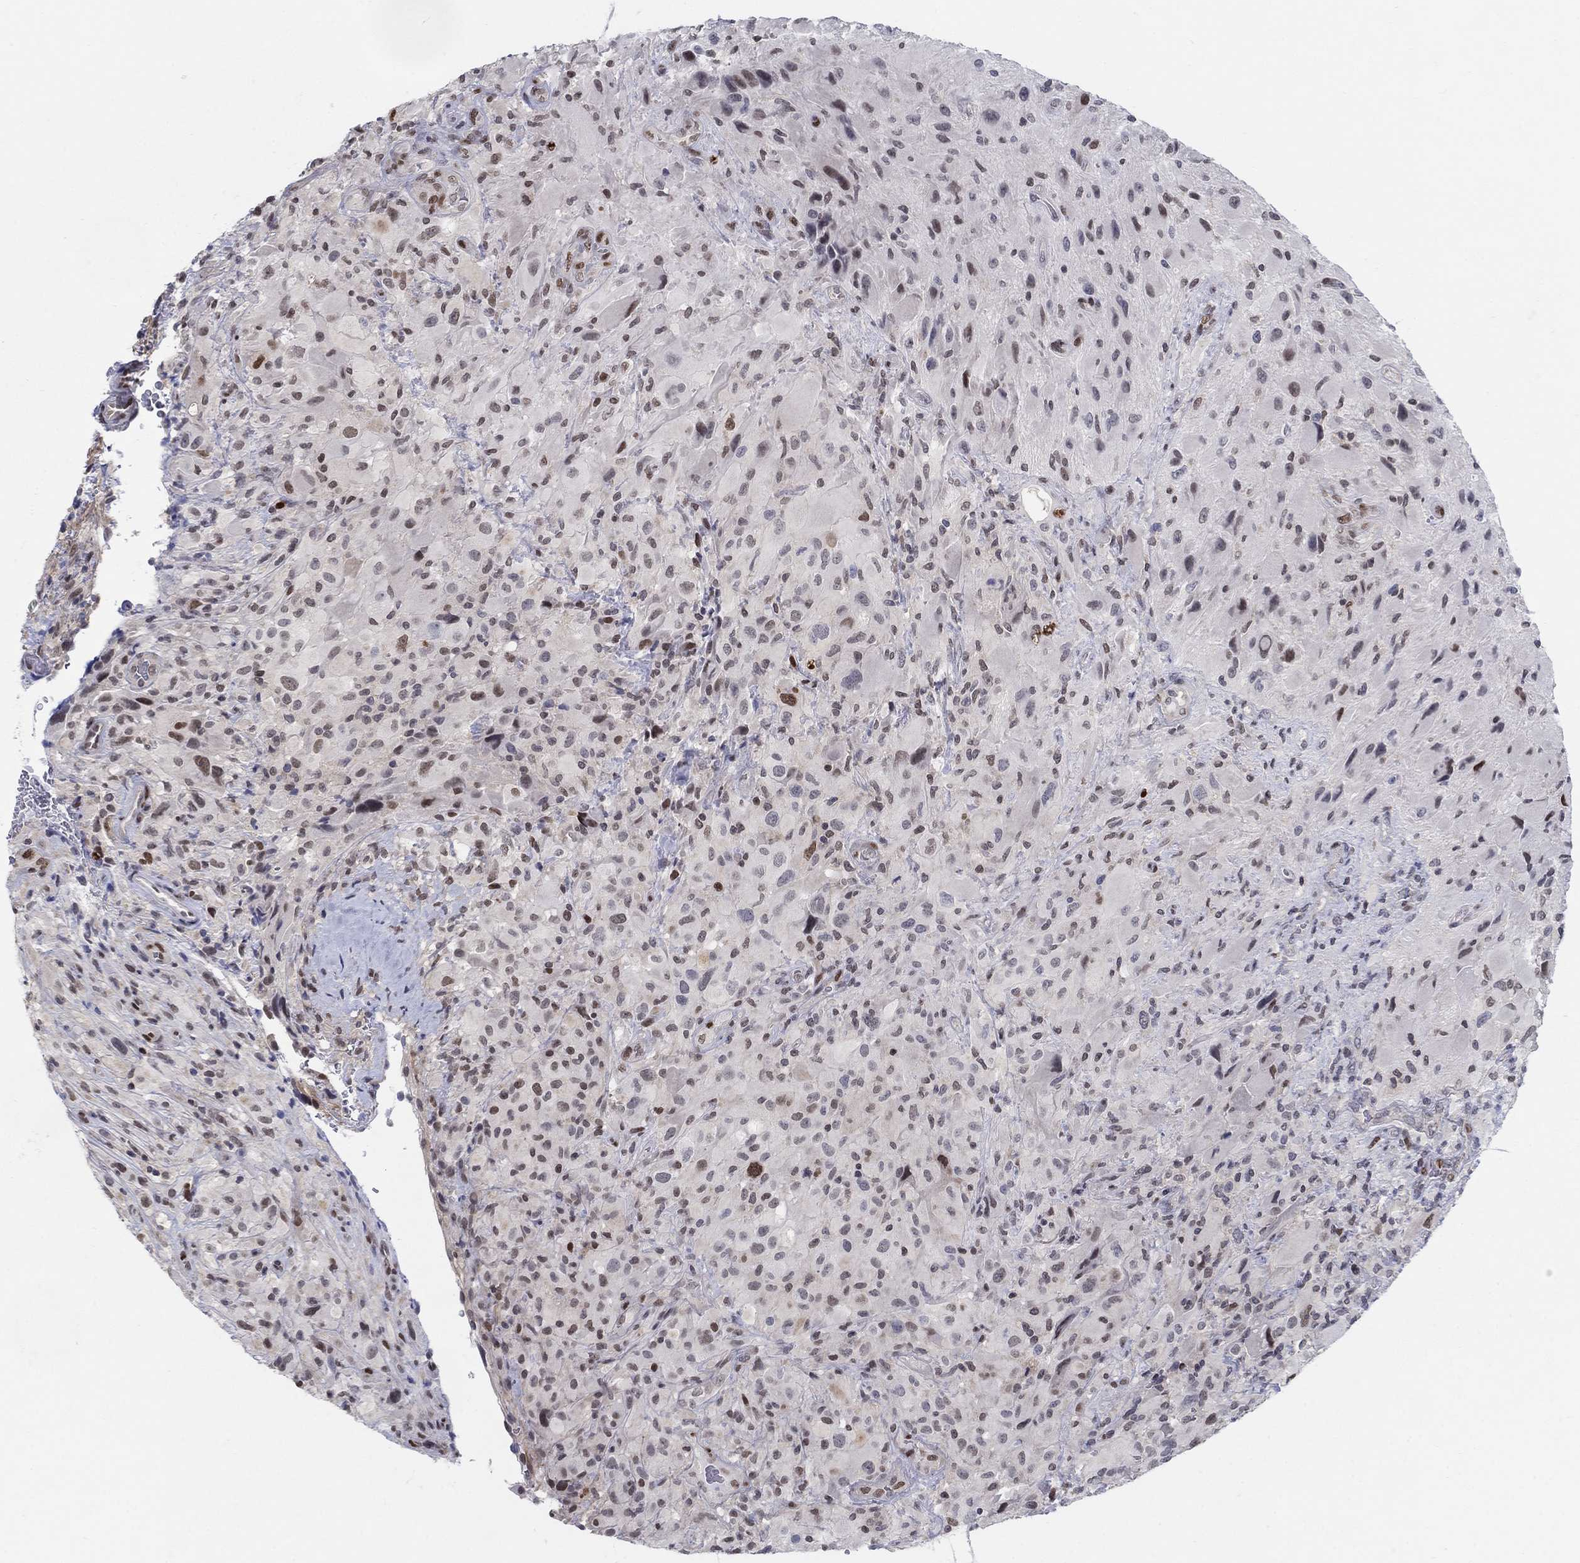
{"staining": {"intensity": "moderate", "quantity": "<25%", "location": "nuclear"}, "tissue": "glioma", "cell_type": "Tumor cells", "image_type": "cancer", "snomed": [{"axis": "morphology", "description": "Glioma, malignant, High grade"}, {"axis": "topography", "description": "Cerebral cortex"}], "caption": "Moderate nuclear expression is identified in about <25% of tumor cells in glioma. (Brightfield microscopy of DAB IHC at high magnification).", "gene": "CENPE", "patient": {"sex": "male", "age": 35}}